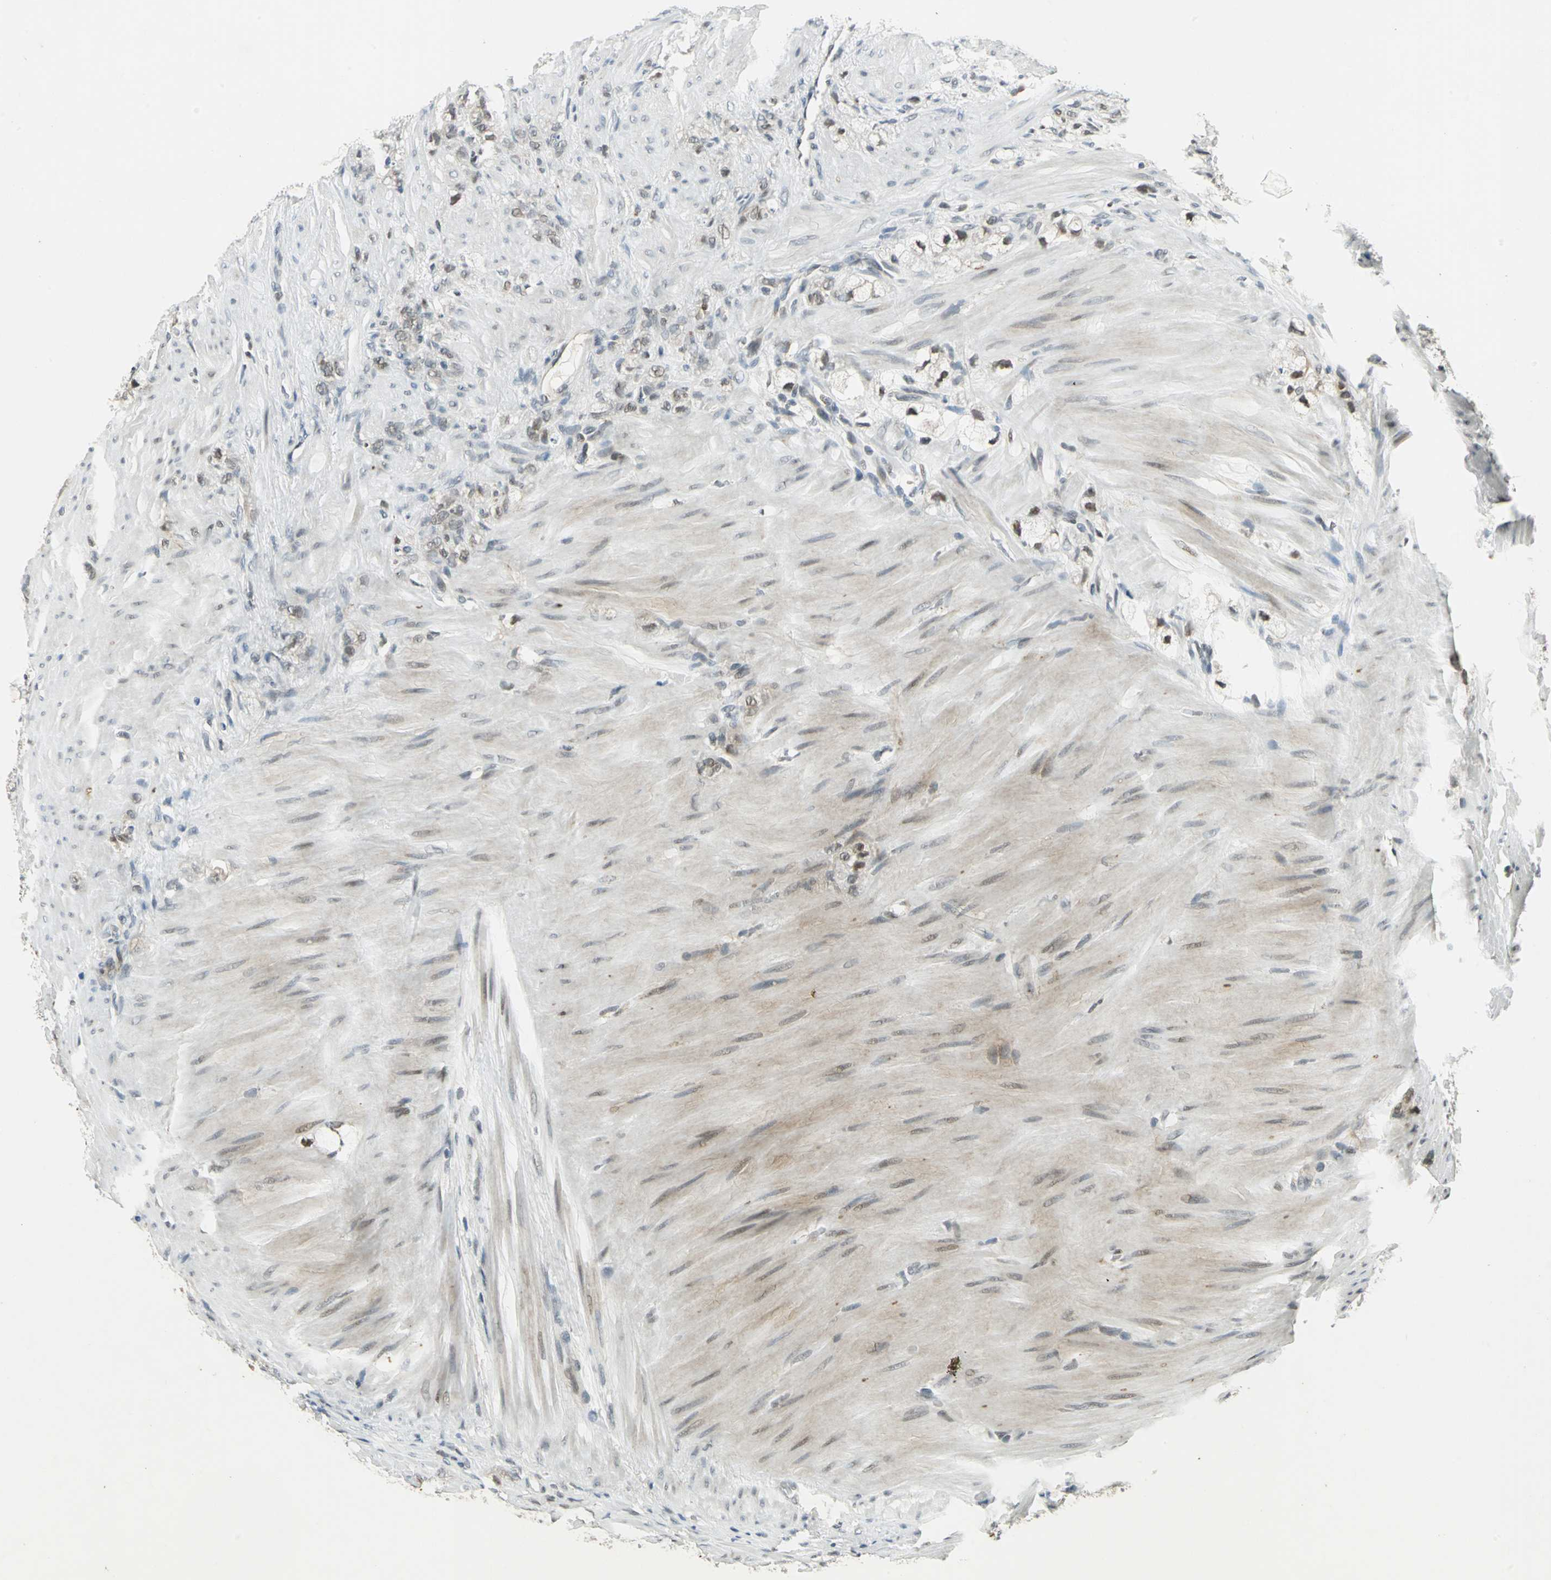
{"staining": {"intensity": "weak", "quantity": "<25%", "location": "nuclear"}, "tissue": "stomach cancer", "cell_type": "Tumor cells", "image_type": "cancer", "snomed": [{"axis": "morphology", "description": "Adenocarcinoma, NOS"}, {"axis": "topography", "description": "Stomach"}], "caption": "The photomicrograph shows no significant expression in tumor cells of stomach cancer (adenocarcinoma). (Stains: DAB immunohistochemistry with hematoxylin counter stain, Microscopy: brightfield microscopy at high magnification).", "gene": "RAD17", "patient": {"sex": "male", "age": 82}}